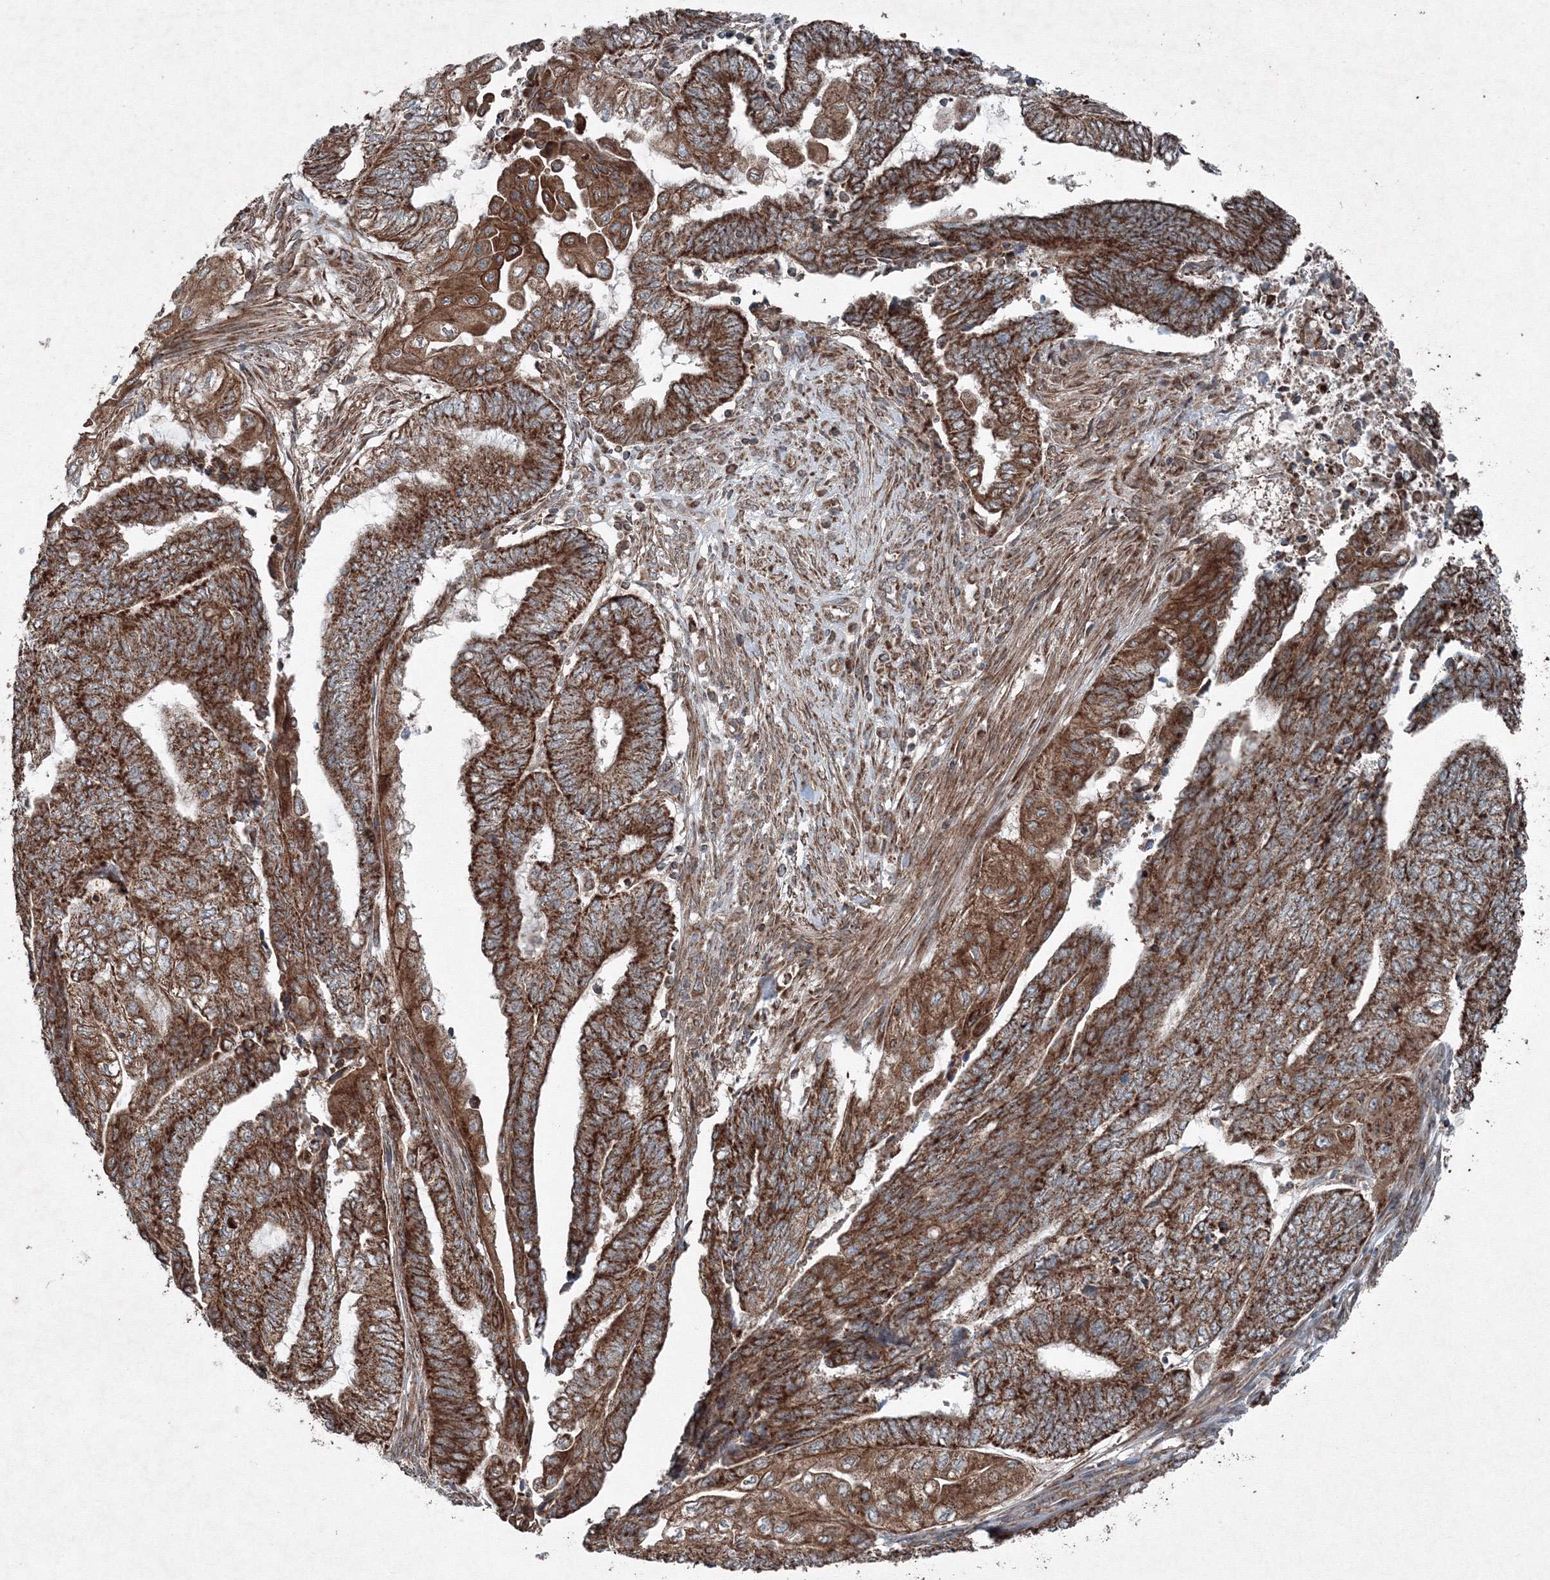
{"staining": {"intensity": "strong", "quantity": ">75%", "location": "cytoplasmic/membranous"}, "tissue": "endometrial cancer", "cell_type": "Tumor cells", "image_type": "cancer", "snomed": [{"axis": "morphology", "description": "Adenocarcinoma, NOS"}, {"axis": "topography", "description": "Uterus"}, {"axis": "topography", "description": "Endometrium"}], "caption": "Immunohistochemistry of endometrial adenocarcinoma shows high levels of strong cytoplasmic/membranous staining in about >75% of tumor cells.", "gene": "COPS7B", "patient": {"sex": "female", "age": 70}}